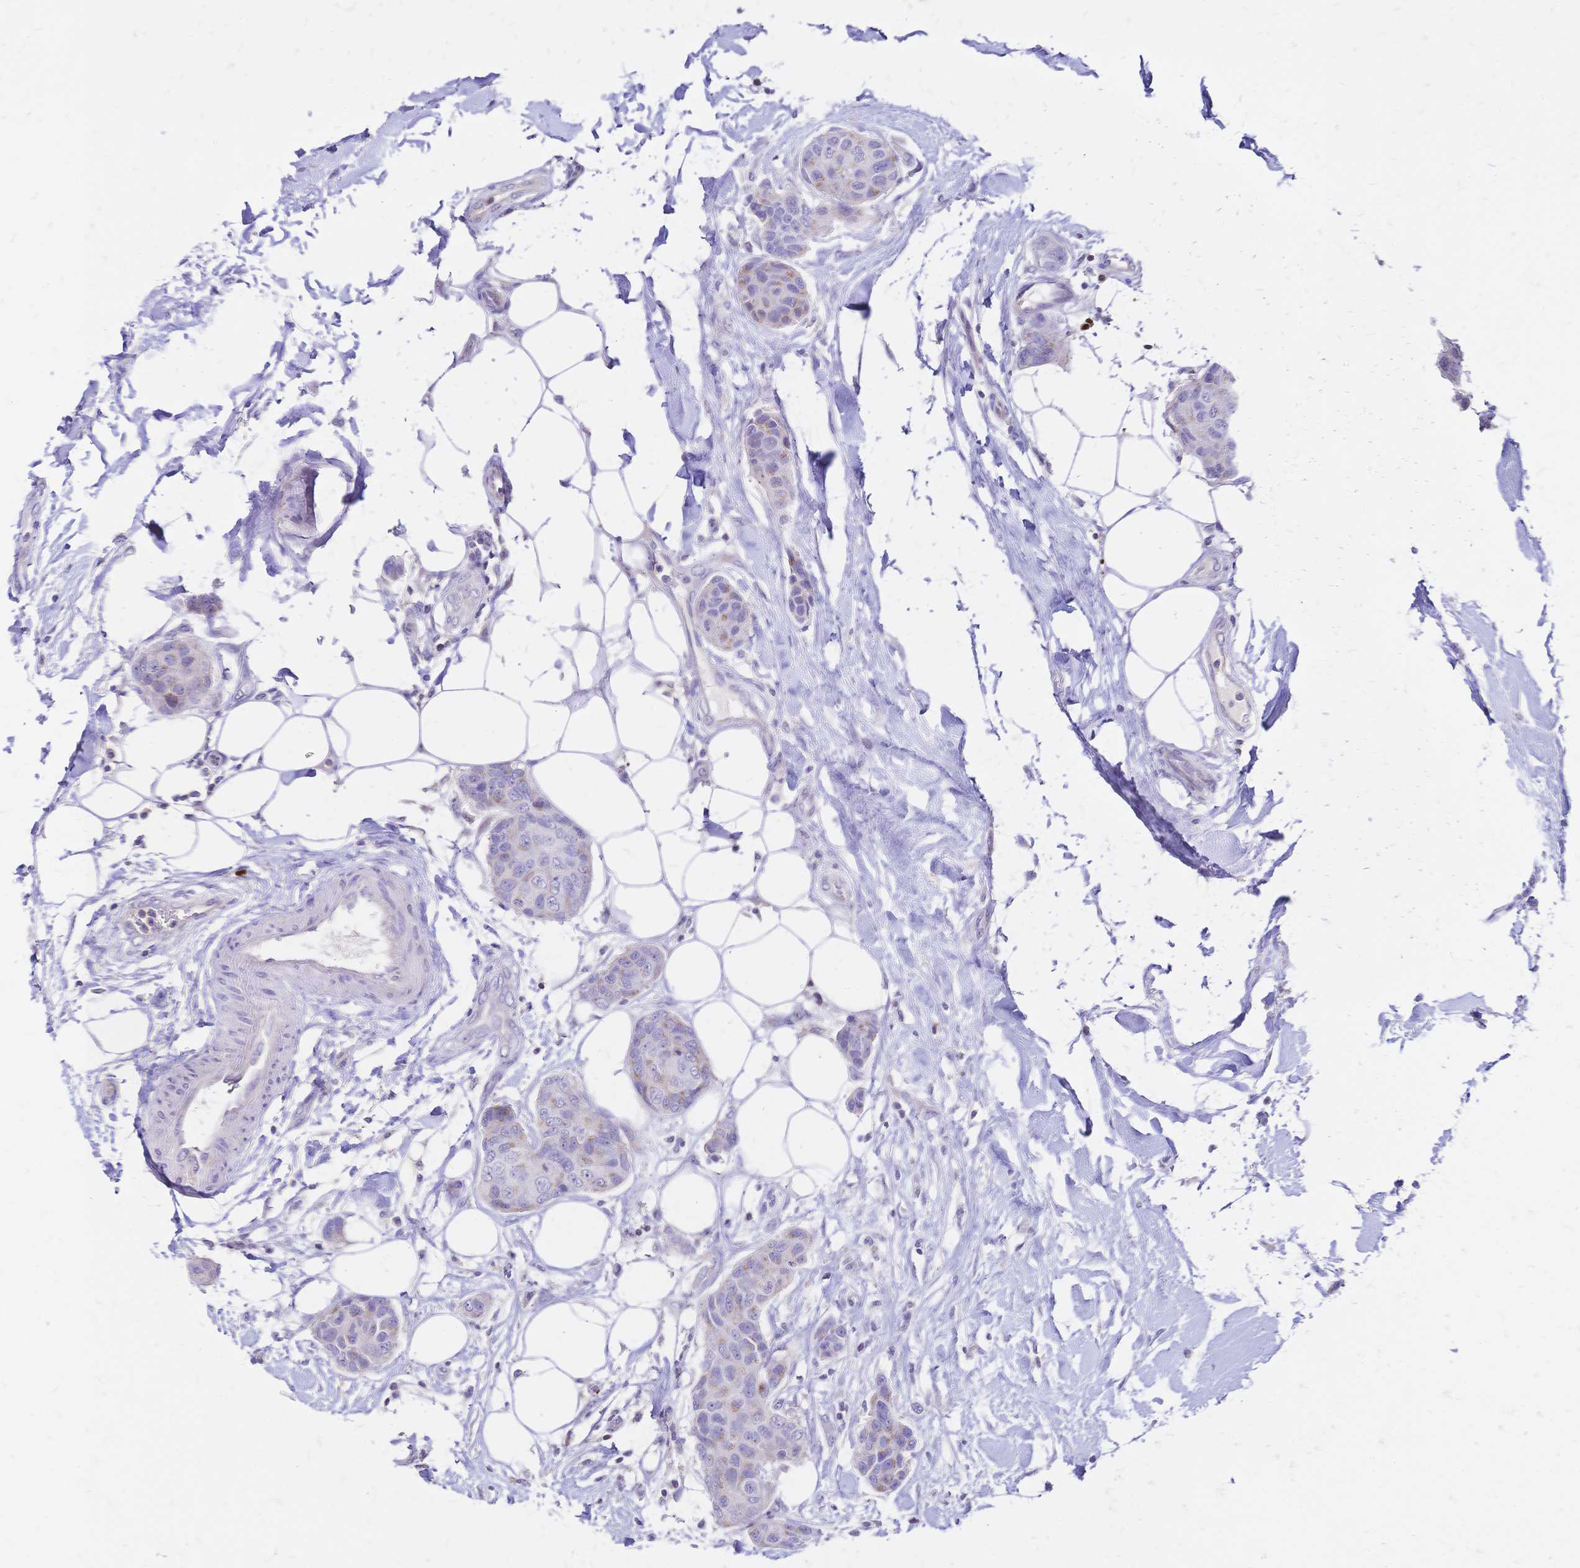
{"staining": {"intensity": "negative", "quantity": "none", "location": "none"}, "tissue": "breast cancer", "cell_type": "Tumor cells", "image_type": "cancer", "snomed": [{"axis": "morphology", "description": "Duct carcinoma"}, {"axis": "topography", "description": "Breast"}, {"axis": "topography", "description": "Lymph node"}], "caption": "High power microscopy micrograph of an immunohistochemistry image of breast cancer (infiltrating ductal carcinoma), revealing no significant expression in tumor cells.", "gene": "IL2RA", "patient": {"sex": "female", "age": 80}}